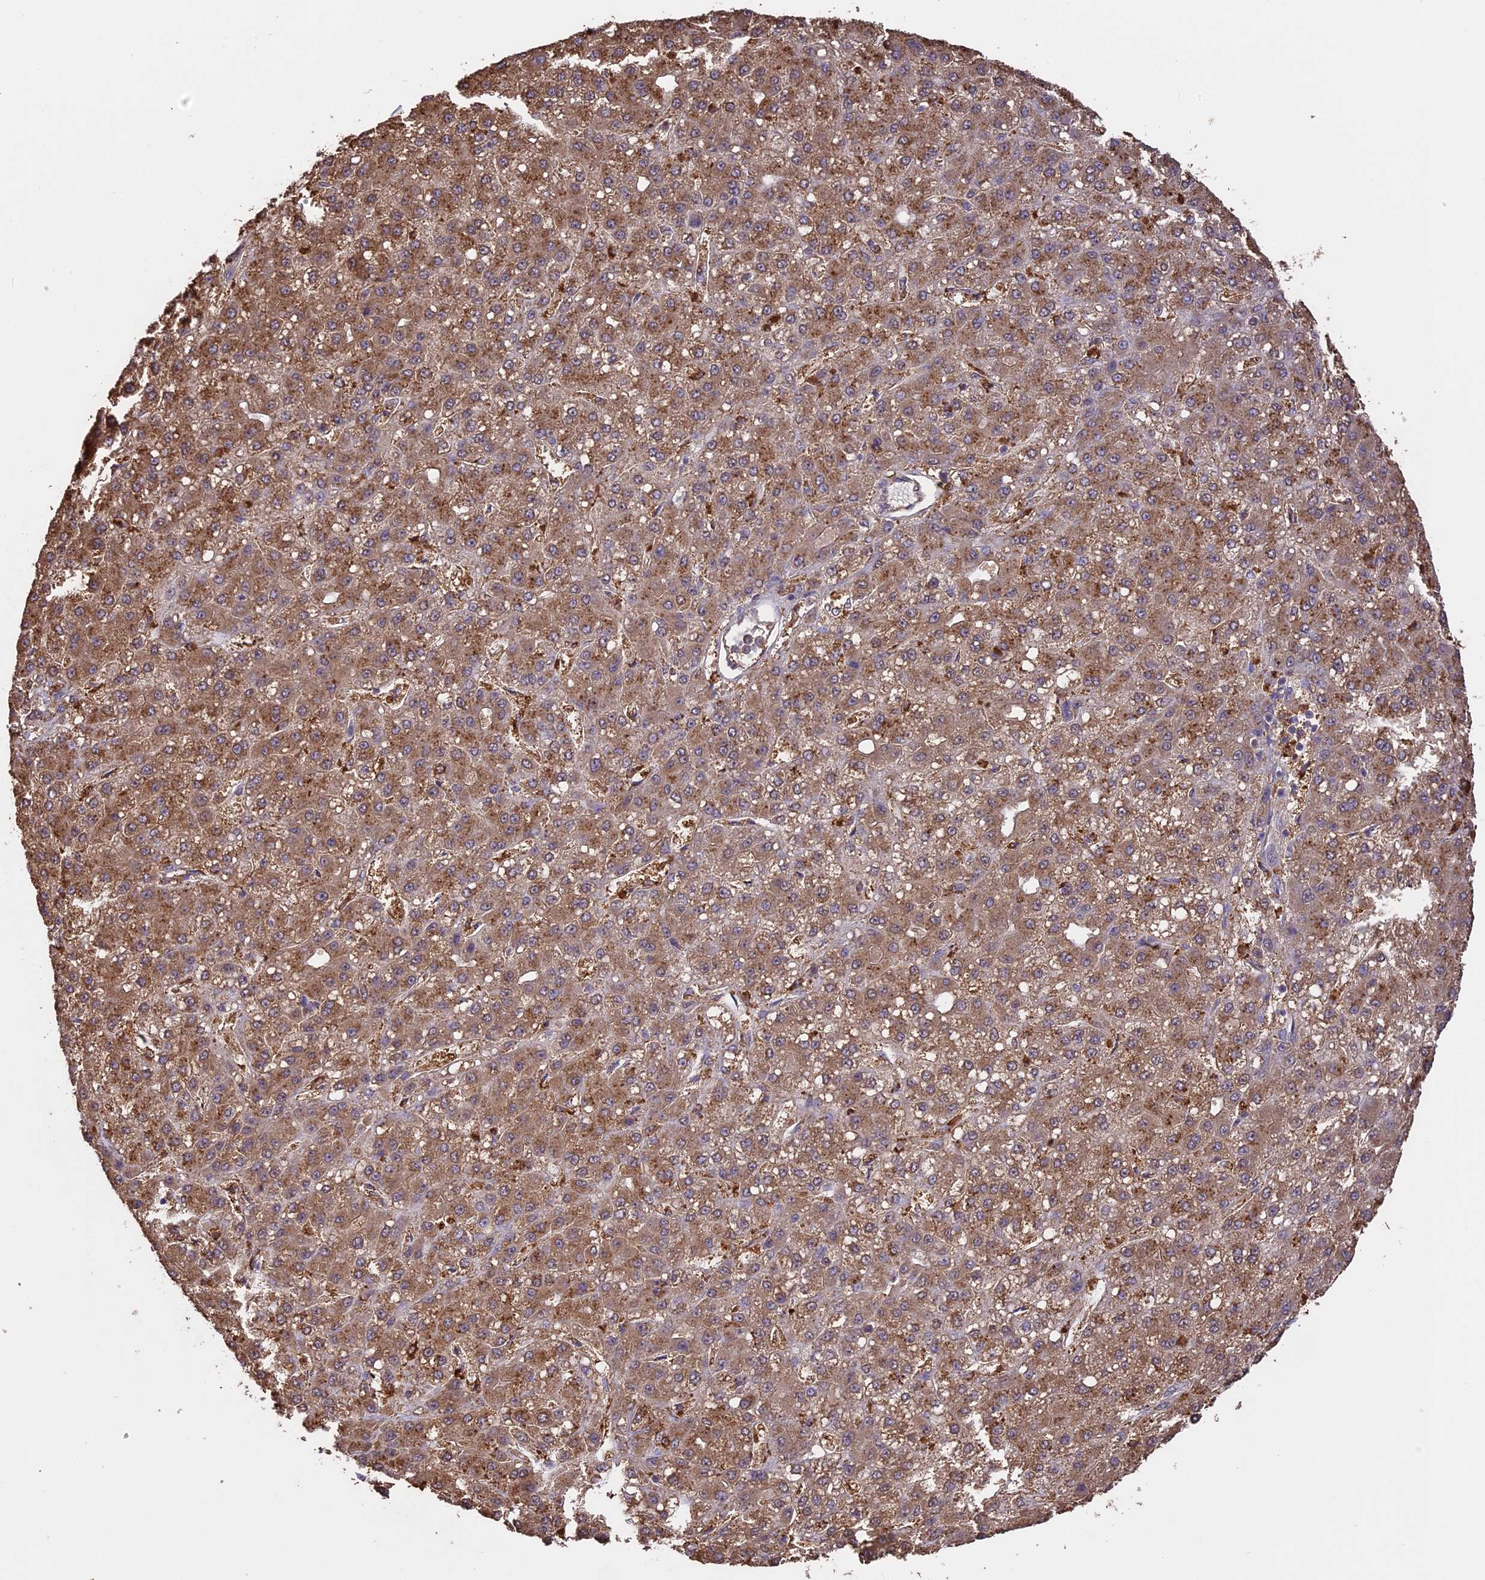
{"staining": {"intensity": "moderate", "quantity": ">75%", "location": "cytoplasmic/membranous"}, "tissue": "liver cancer", "cell_type": "Tumor cells", "image_type": "cancer", "snomed": [{"axis": "morphology", "description": "Carcinoma, Hepatocellular, NOS"}, {"axis": "topography", "description": "Liver"}], "caption": "Immunohistochemistry (IHC) of human hepatocellular carcinoma (liver) displays medium levels of moderate cytoplasmic/membranous staining in approximately >75% of tumor cells.", "gene": "ARHGAP19", "patient": {"sex": "male", "age": 67}}